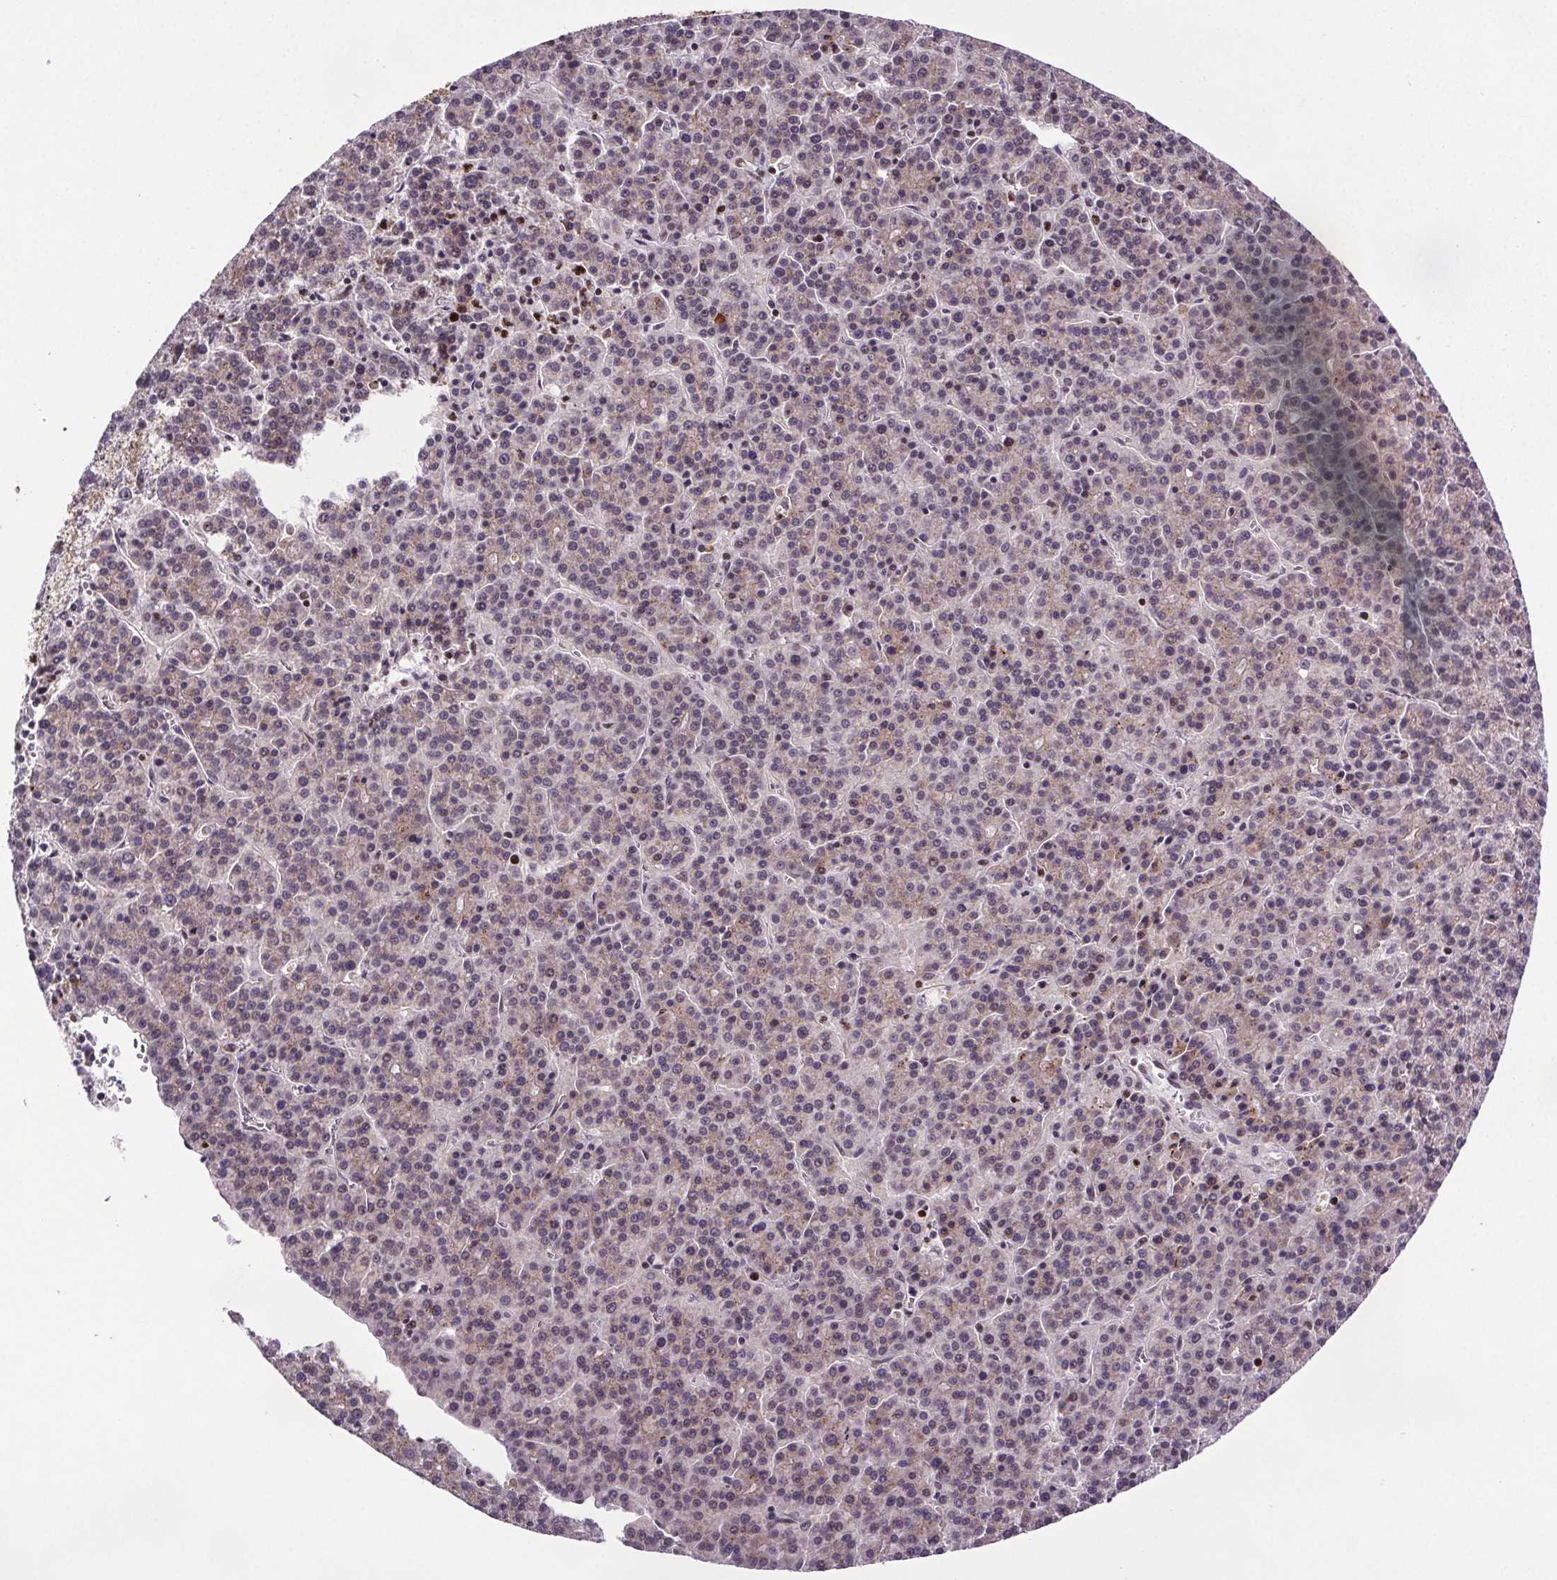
{"staining": {"intensity": "weak", "quantity": "25%-75%", "location": "cytoplasmic/membranous,nuclear"}, "tissue": "liver cancer", "cell_type": "Tumor cells", "image_type": "cancer", "snomed": [{"axis": "morphology", "description": "Carcinoma, Hepatocellular, NOS"}, {"axis": "topography", "description": "Liver"}], "caption": "Immunohistochemistry (IHC) image of hepatocellular carcinoma (liver) stained for a protein (brown), which shows low levels of weak cytoplasmic/membranous and nuclear positivity in about 25%-75% of tumor cells.", "gene": "ATMIN", "patient": {"sex": "female", "age": 58}}